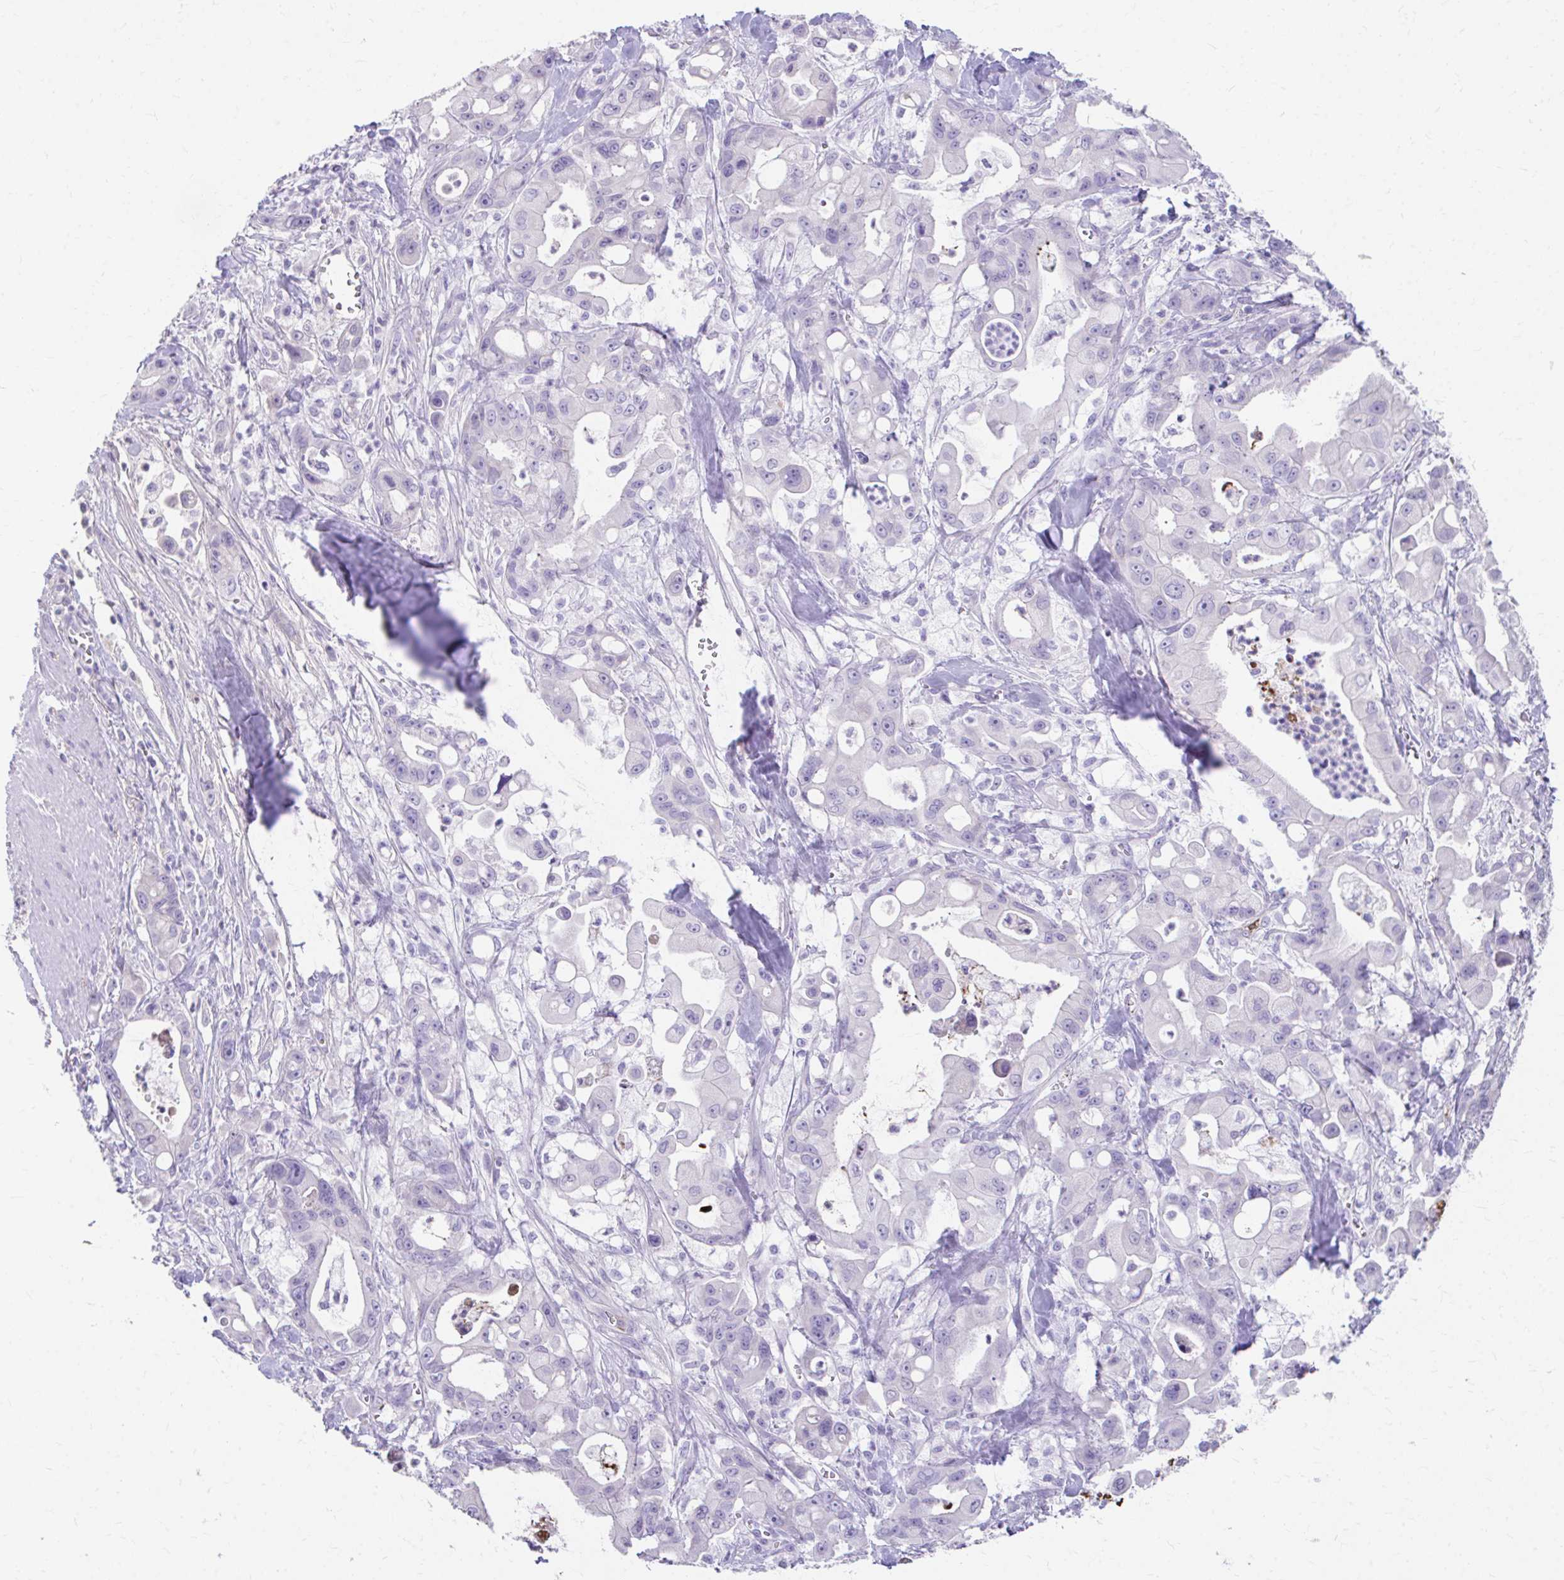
{"staining": {"intensity": "negative", "quantity": "none", "location": "none"}, "tissue": "pancreatic cancer", "cell_type": "Tumor cells", "image_type": "cancer", "snomed": [{"axis": "morphology", "description": "Adenocarcinoma, NOS"}, {"axis": "topography", "description": "Pancreas"}], "caption": "Immunohistochemistry of pancreatic adenocarcinoma shows no positivity in tumor cells.", "gene": "CFH", "patient": {"sex": "male", "age": 68}}